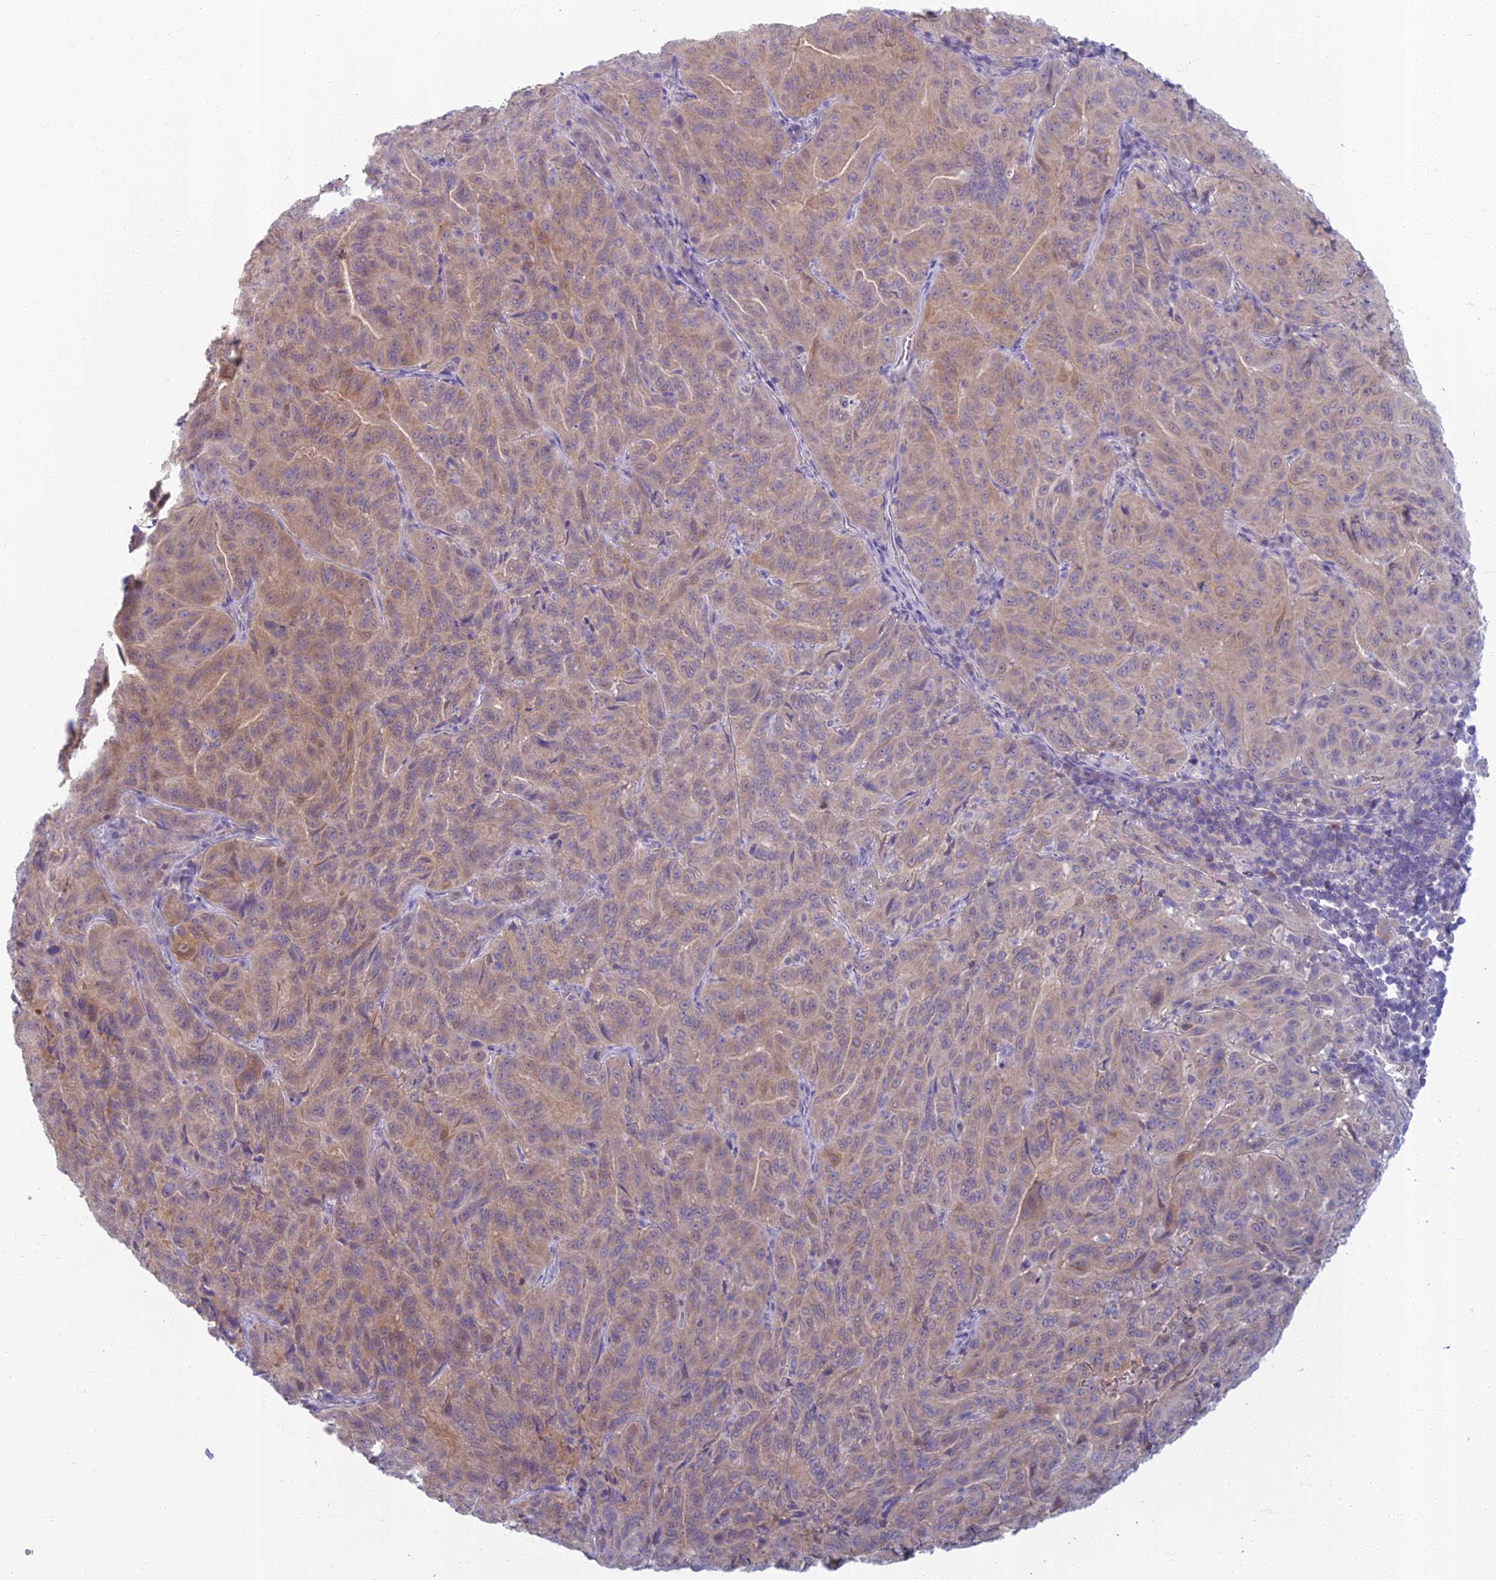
{"staining": {"intensity": "weak", "quantity": ">75%", "location": "cytoplasmic/membranous"}, "tissue": "pancreatic cancer", "cell_type": "Tumor cells", "image_type": "cancer", "snomed": [{"axis": "morphology", "description": "Adenocarcinoma, NOS"}, {"axis": "topography", "description": "Pancreas"}], "caption": "Adenocarcinoma (pancreatic) stained for a protein (brown) demonstrates weak cytoplasmic/membranous positive staining in about >75% of tumor cells.", "gene": "SLC25A41", "patient": {"sex": "male", "age": 63}}